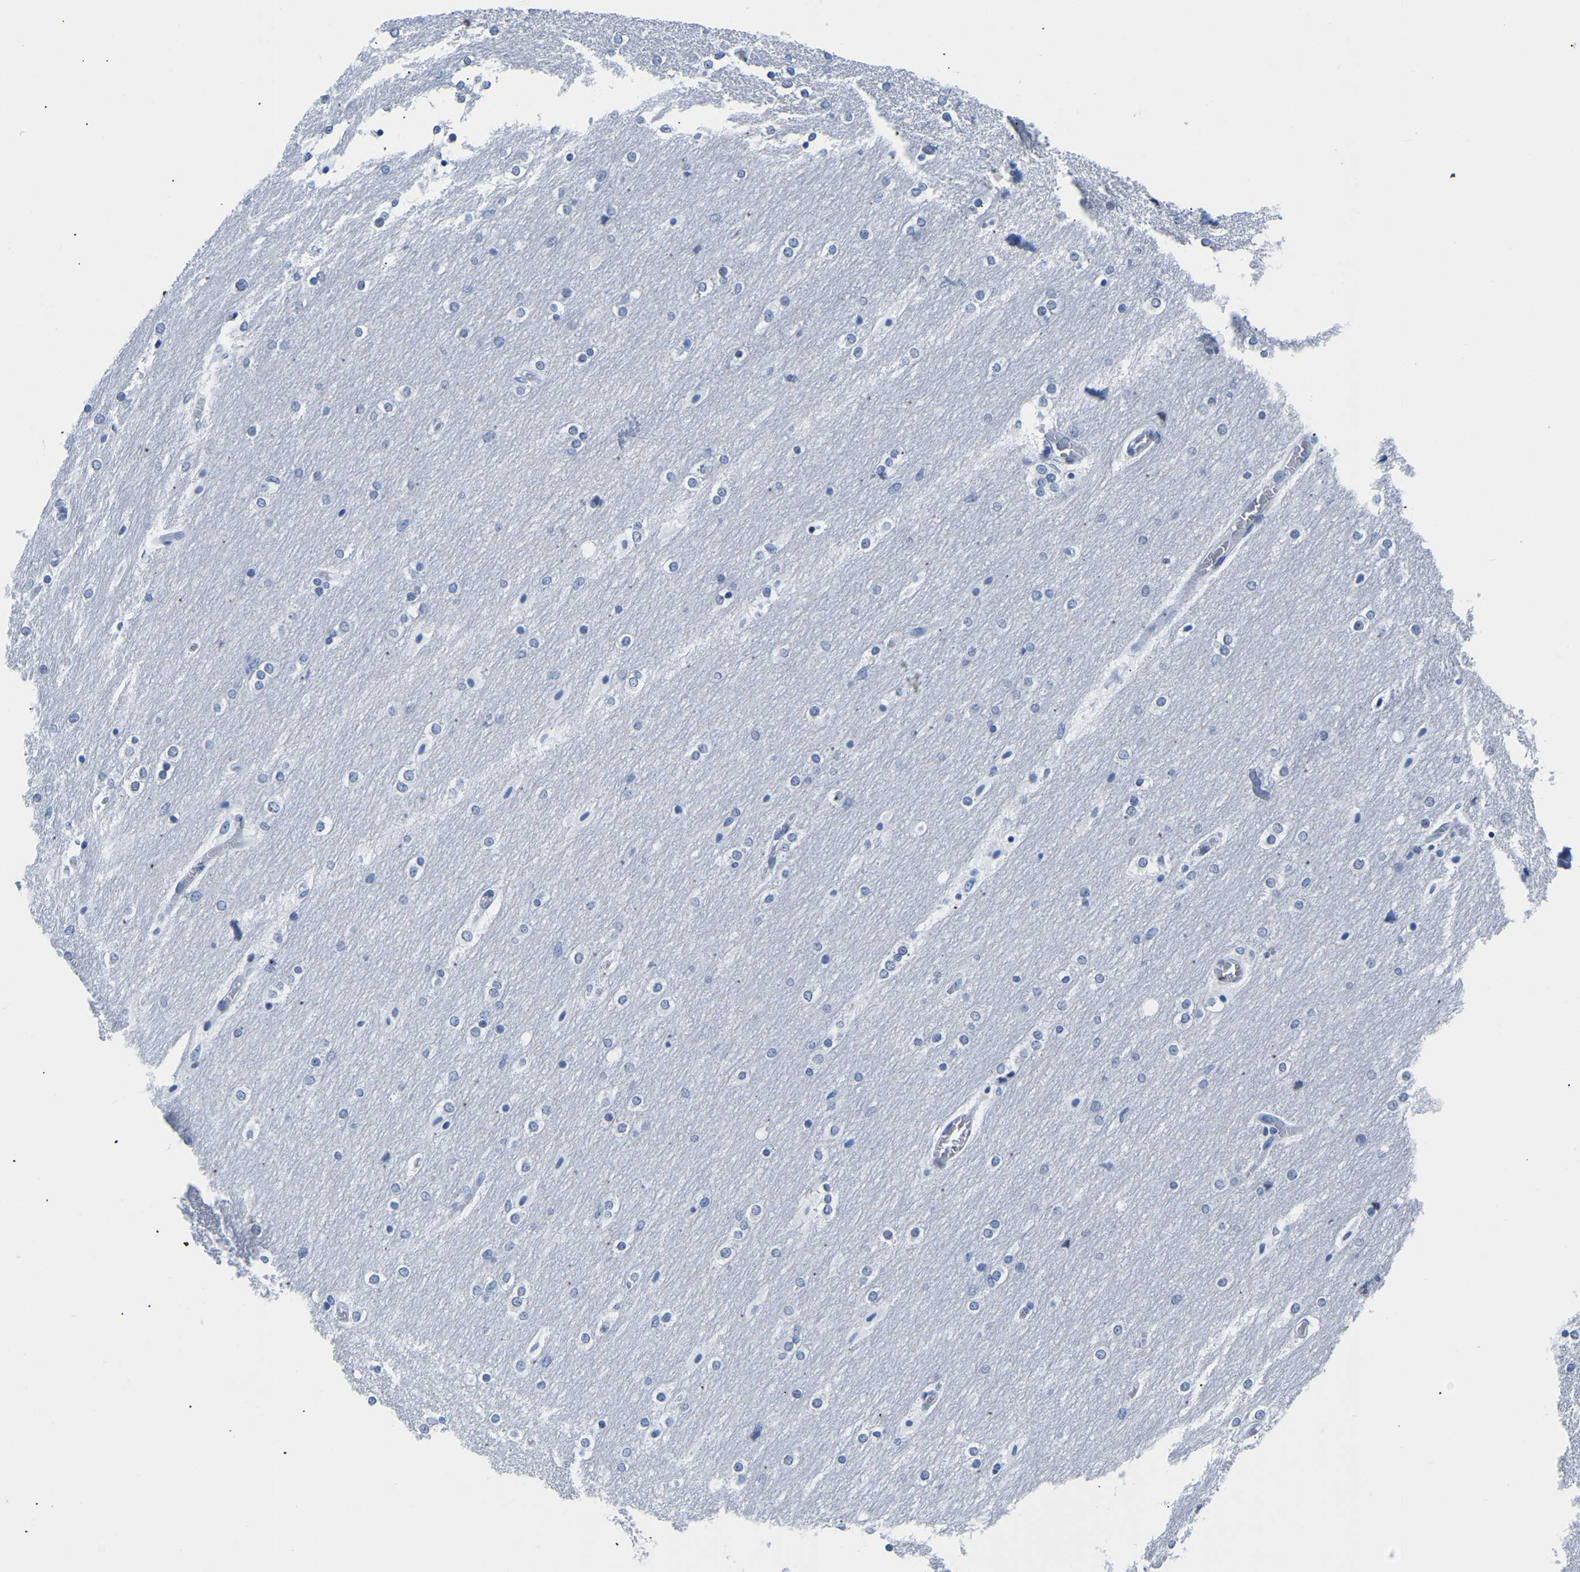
{"staining": {"intensity": "negative", "quantity": "none", "location": "none"}, "tissue": "cerebellum", "cell_type": "Cells in granular layer", "image_type": "normal", "snomed": [{"axis": "morphology", "description": "Normal tissue, NOS"}, {"axis": "topography", "description": "Cerebellum"}], "caption": "This is an immunohistochemistry image of unremarkable cerebellum. There is no staining in cells in granular layer.", "gene": "UPK3A", "patient": {"sex": "female", "age": 54}}